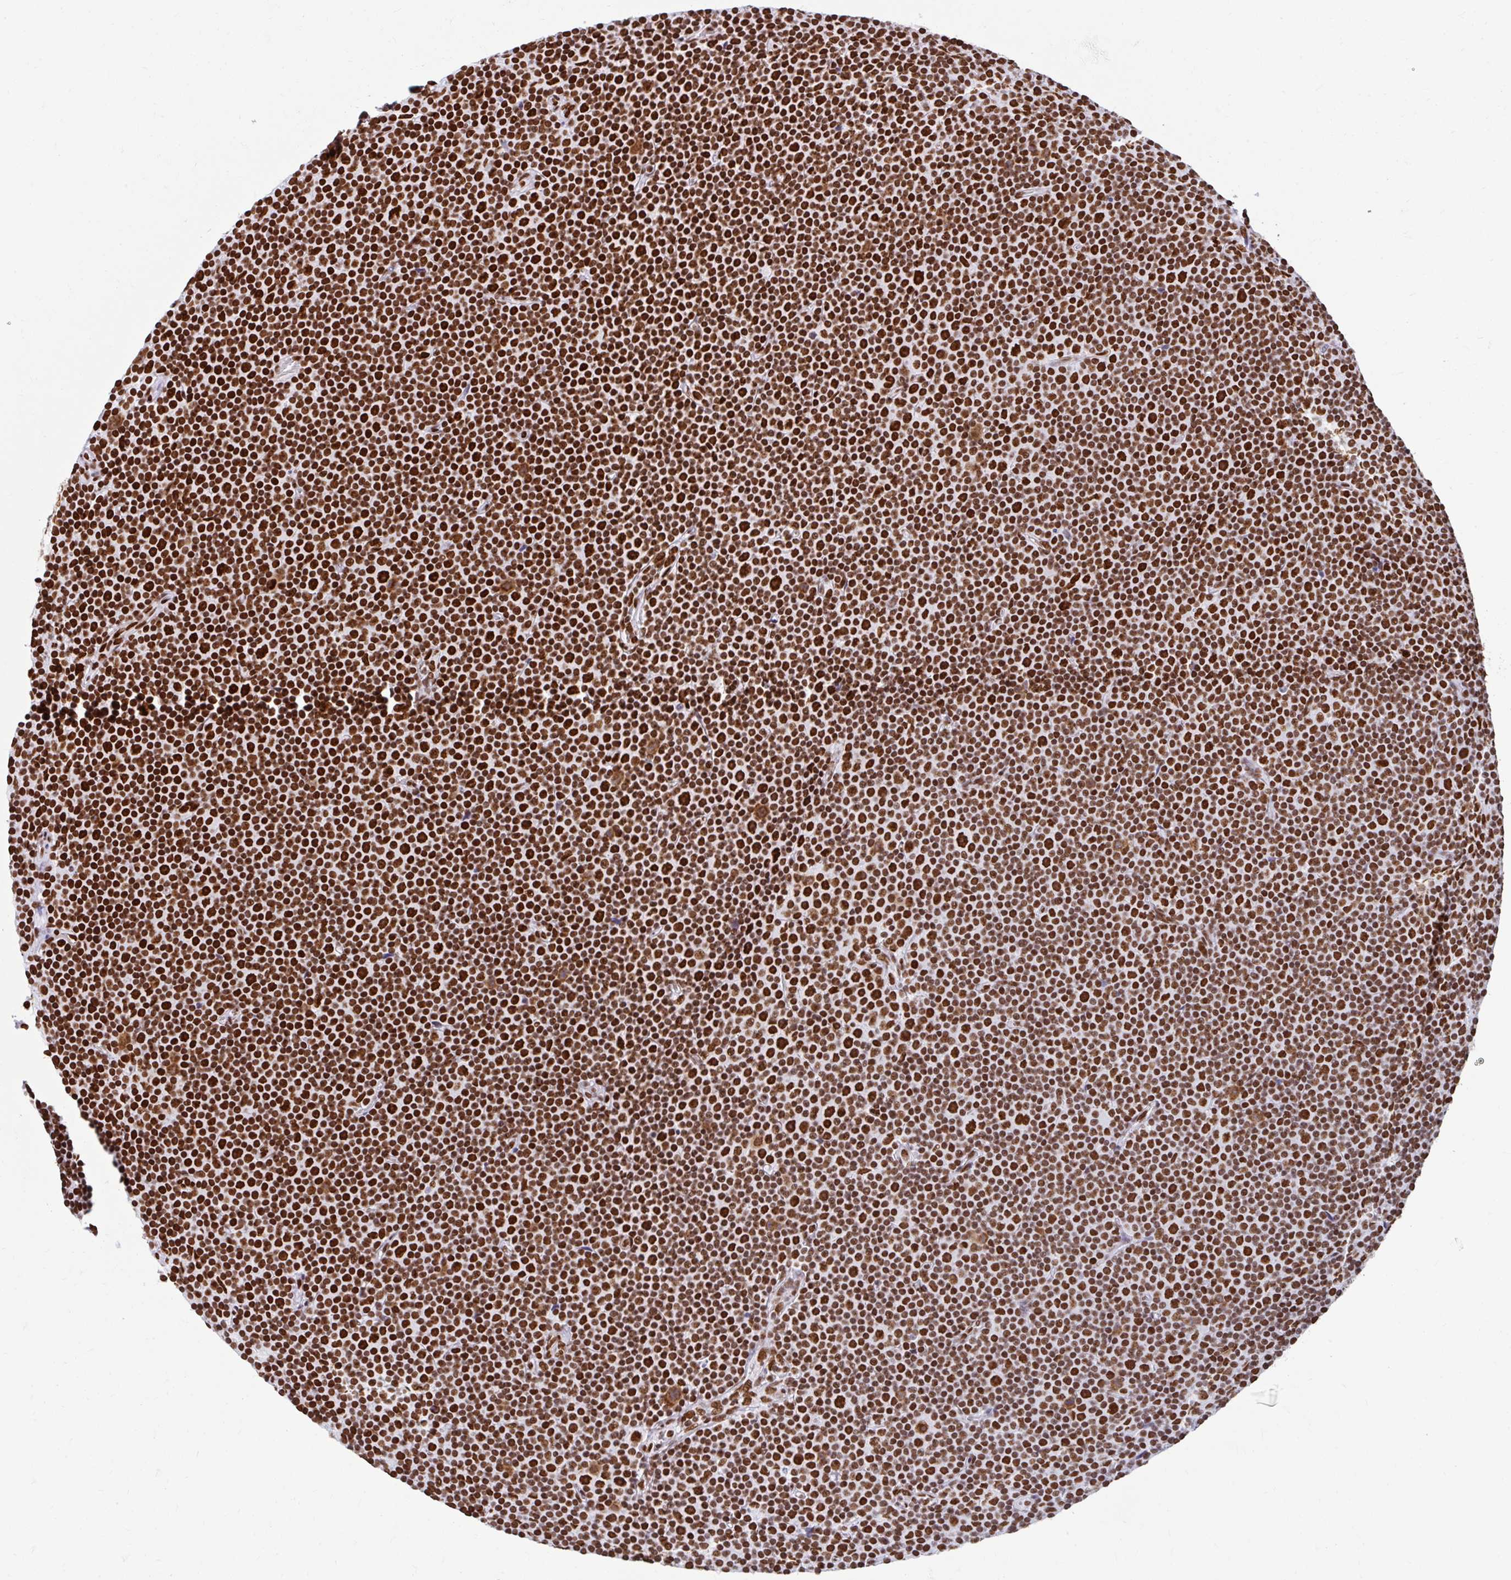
{"staining": {"intensity": "strong", "quantity": ">75%", "location": "nuclear"}, "tissue": "lymphoma", "cell_type": "Tumor cells", "image_type": "cancer", "snomed": [{"axis": "morphology", "description": "Malignant lymphoma, non-Hodgkin's type, Low grade"}, {"axis": "topography", "description": "Lymph node"}], "caption": "Immunohistochemistry (IHC) photomicrograph of human lymphoma stained for a protein (brown), which demonstrates high levels of strong nuclear positivity in about >75% of tumor cells.", "gene": "KHDRBS1", "patient": {"sex": "female", "age": 67}}